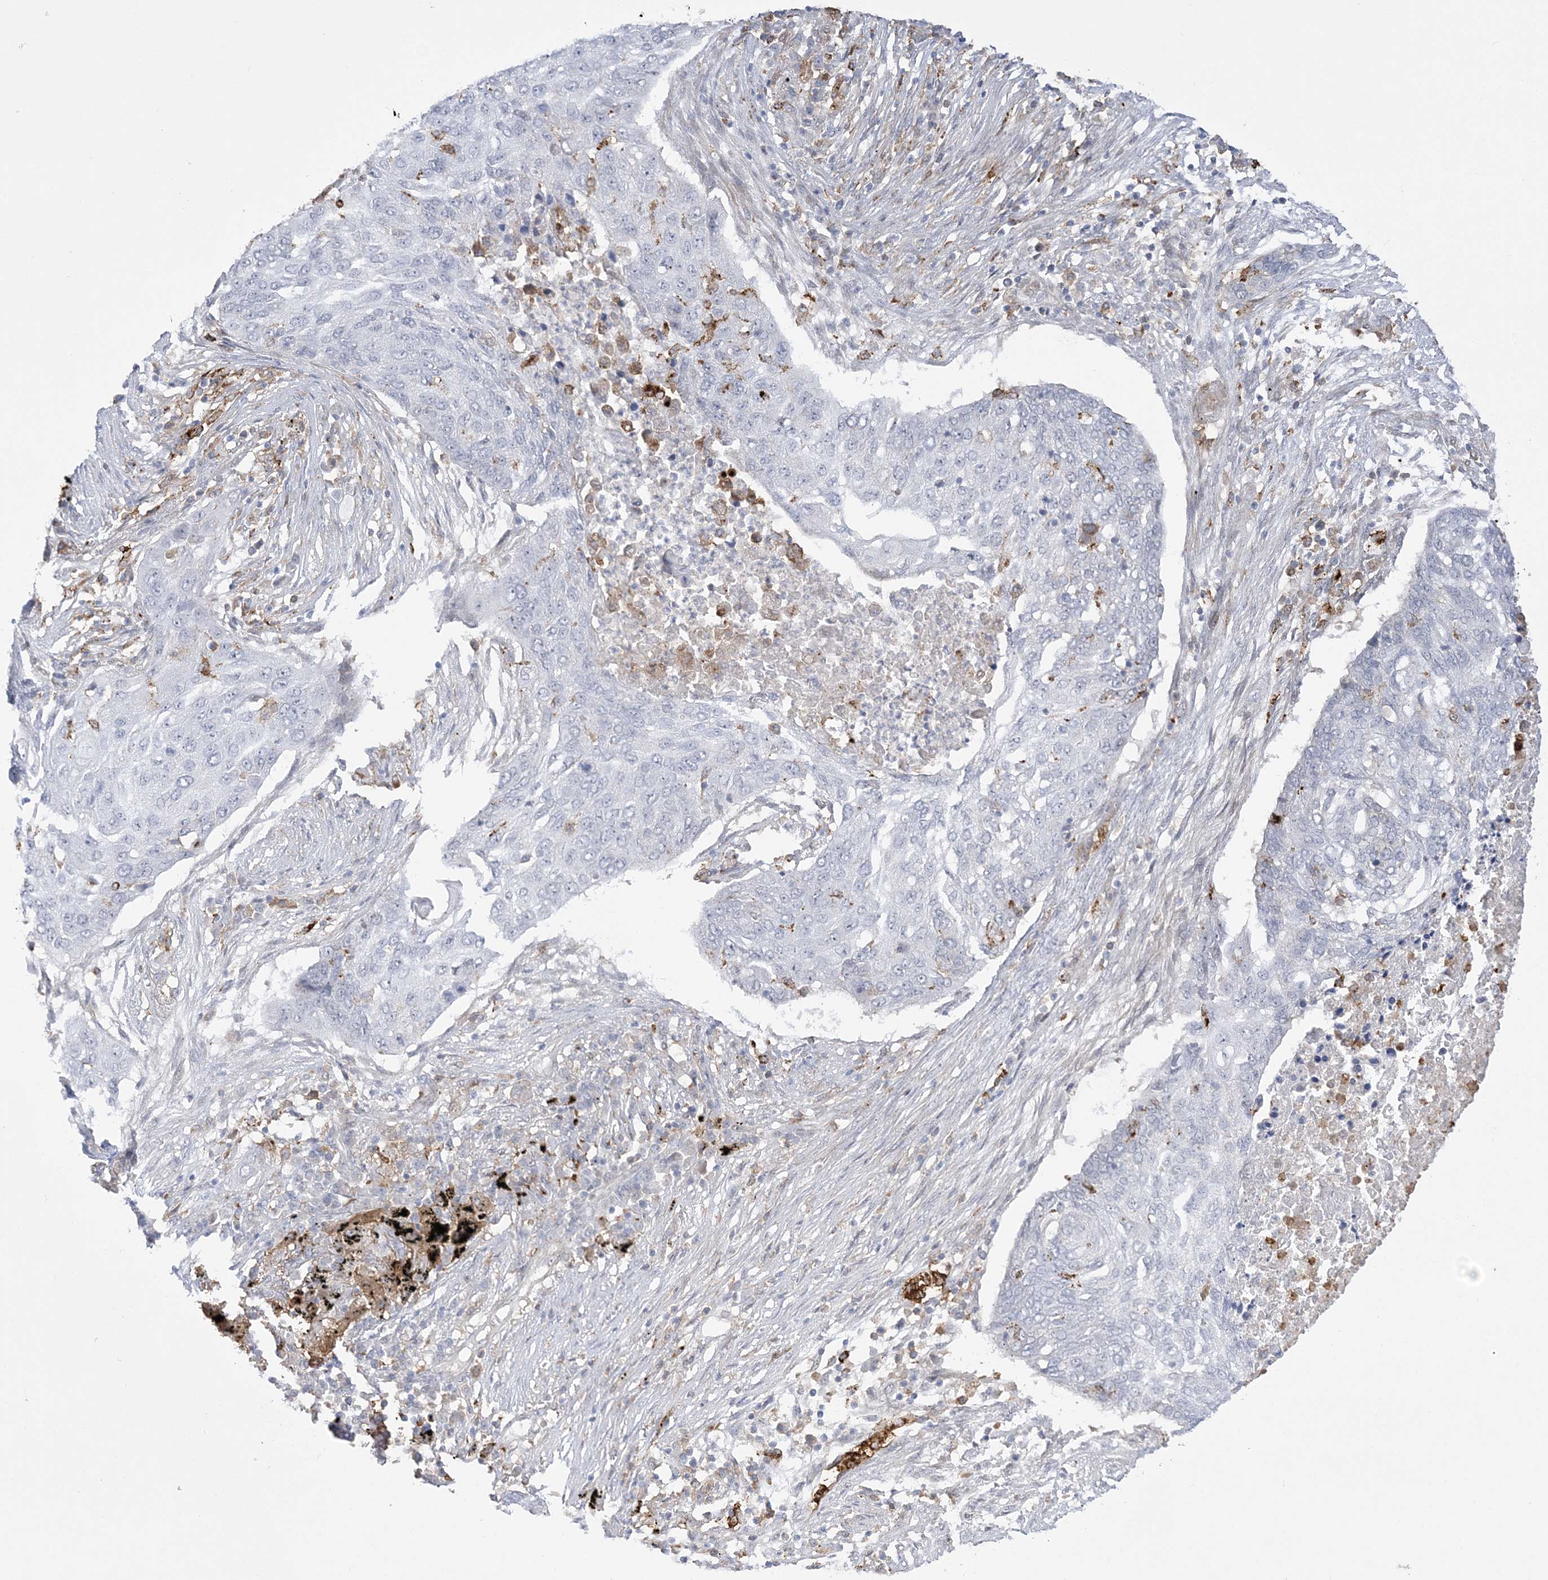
{"staining": {"intensity": "negative", "quantity": "none", "location": "none"}, "tissue": "lung cancer", "cell_type": "Tumor cells", "image_type": "cancer", "snomed": [{"axis": "morphology", "description": "Squamous cell carcinoma, NOS"}, {"axis": "topography", "description": "Lung"}], "caption": "This is an immunohistochemistry photomicrograph of human lung cancer (squamous cell carcinoma). There is no staining in tumor cells.", "gene": "HAAO", "patient": {"sex": "female", "age": 63}}